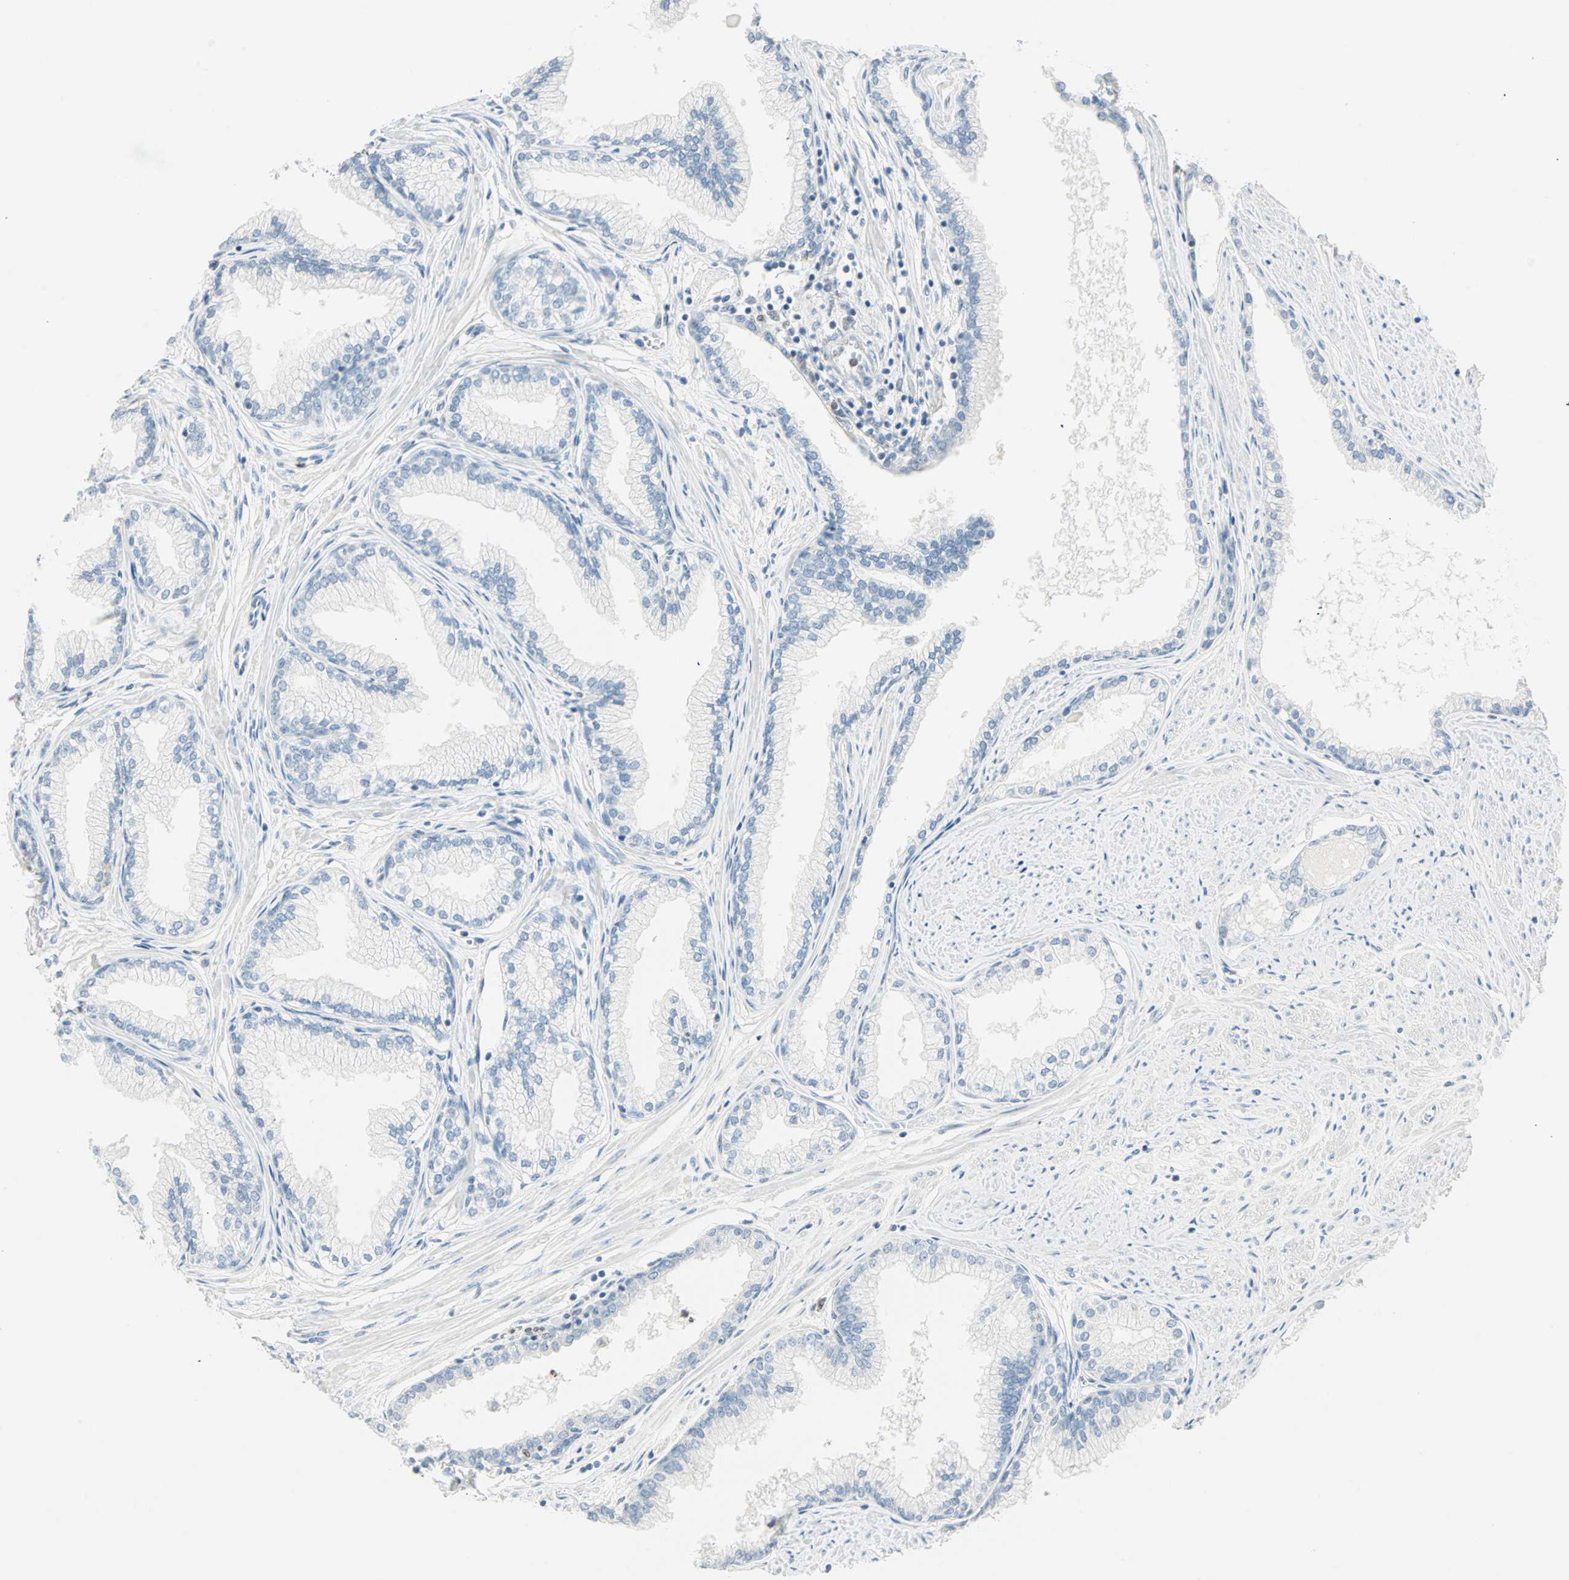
{"staining": {"intensity": "negative", "quantity": "none", "location": "none"}, "tissue": "prostate", "cell_type": "Glandular cells", "image_type": "normal", "snomed": [{"axis": "morphology", "description": "Normal tissue, NOS"}, {"axis": "topography", "description": "Prostate"}], "caption": "This micrograph is of normal prostate stained with immunohistochemistry to label a protein in brown with the nuclei are counter-stained blue. There is no positivity in glandular cells. (Stains: DAB (3,3'-diaminobenzidine) immunohistochemistry (IHC) with hematoxylin counter stain, Microscopy: brightfield microscopy at high magnification).", "gene": "MLLT10", "patient": {"sex": "male", "age": 64}}